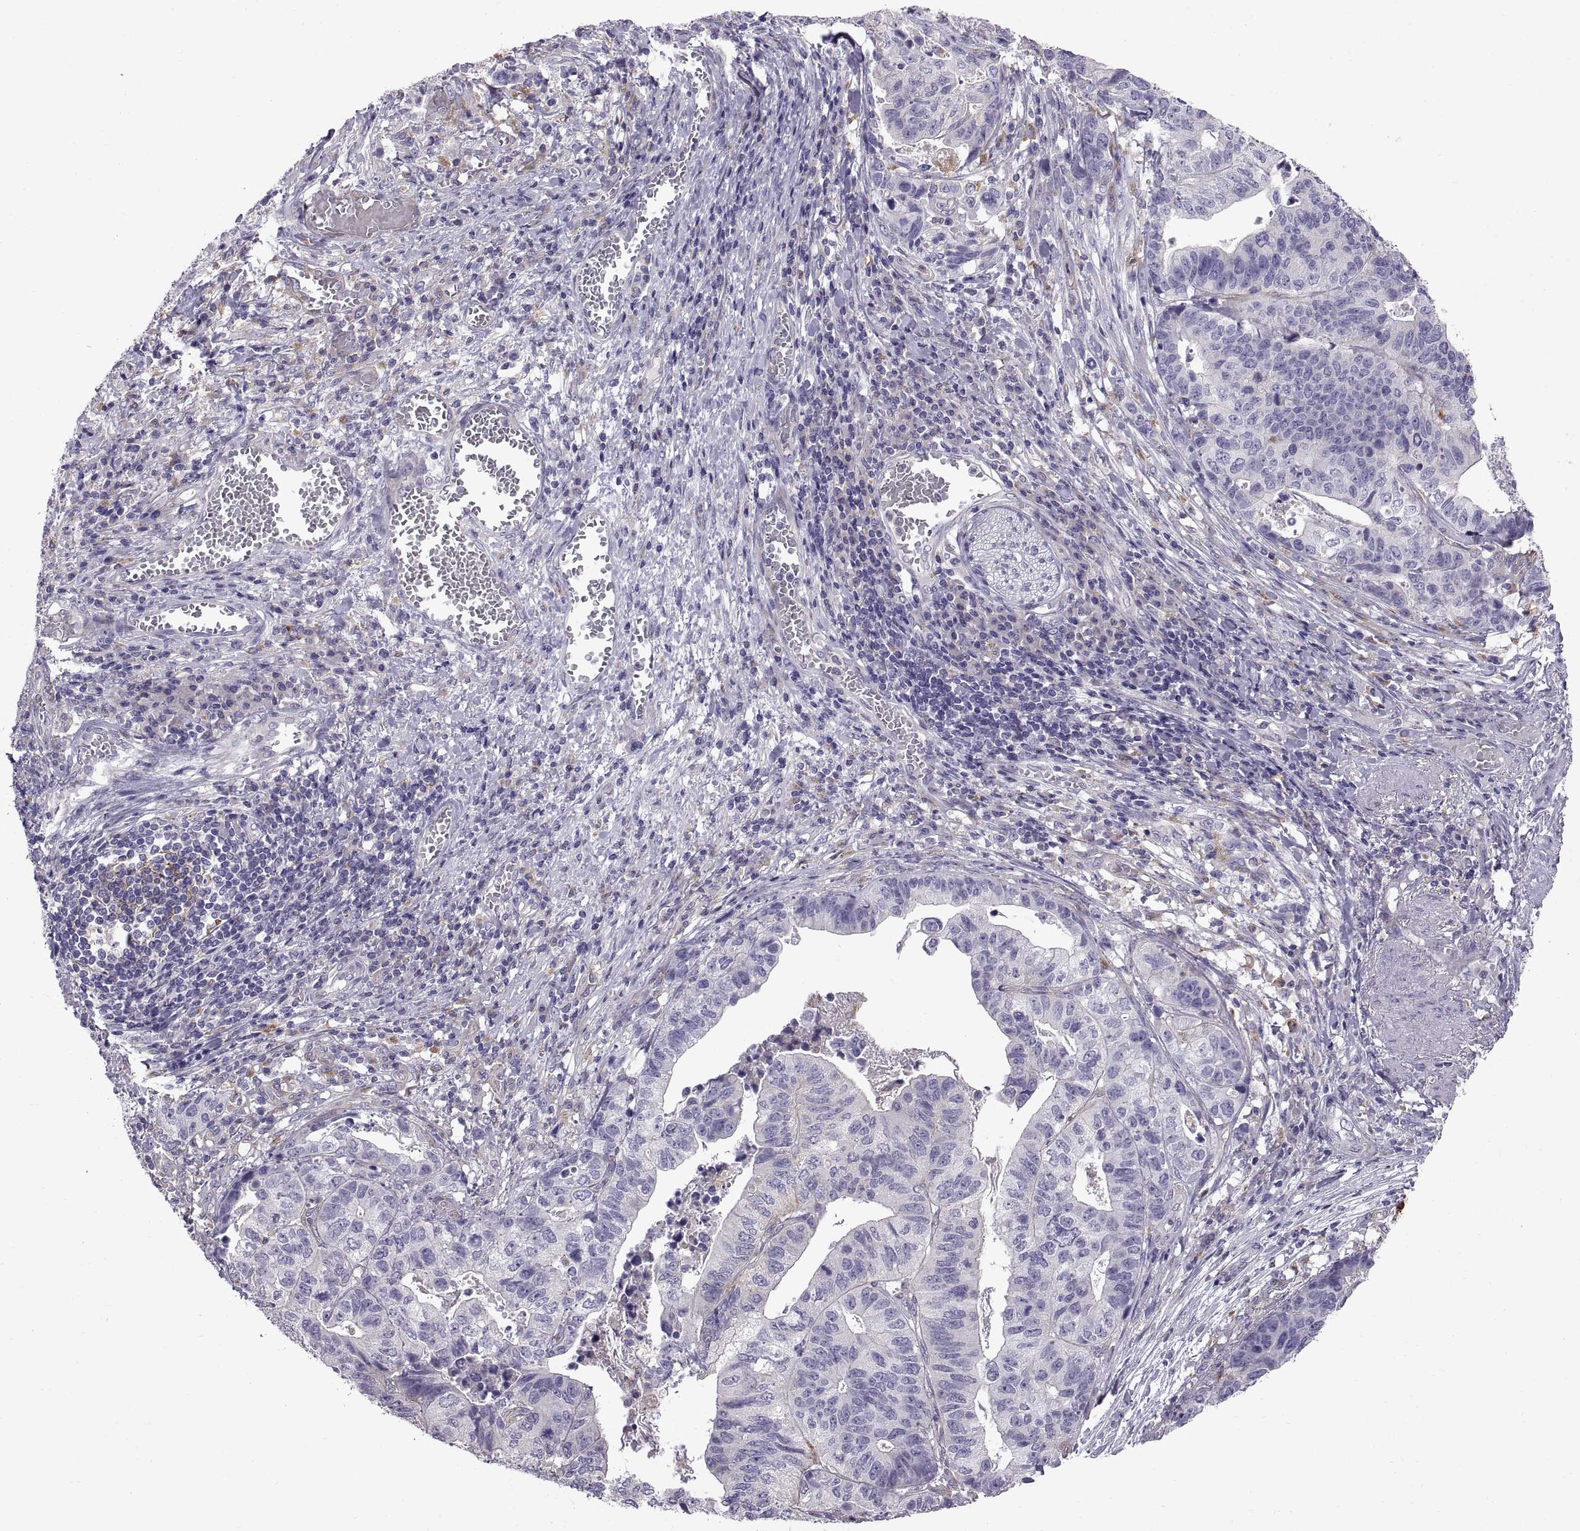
{"staining": {"intensity": "negative", "quantity": "none", "location": "none"}, "tissue": "stomach cancer", "cell_type": "Tumor cells", "image_type": "cancer", "snomed": [{"axis": "morphology", "description": "Adenocarcinoma, NOS"}, {"axis": "topography", "description": "Stomach, upper"}], "caption": "Tumor cells are negative for brown protein staining in stomach cancer.", "gene": "ARSL", "patient": {"sex": "female", "age": 67}}